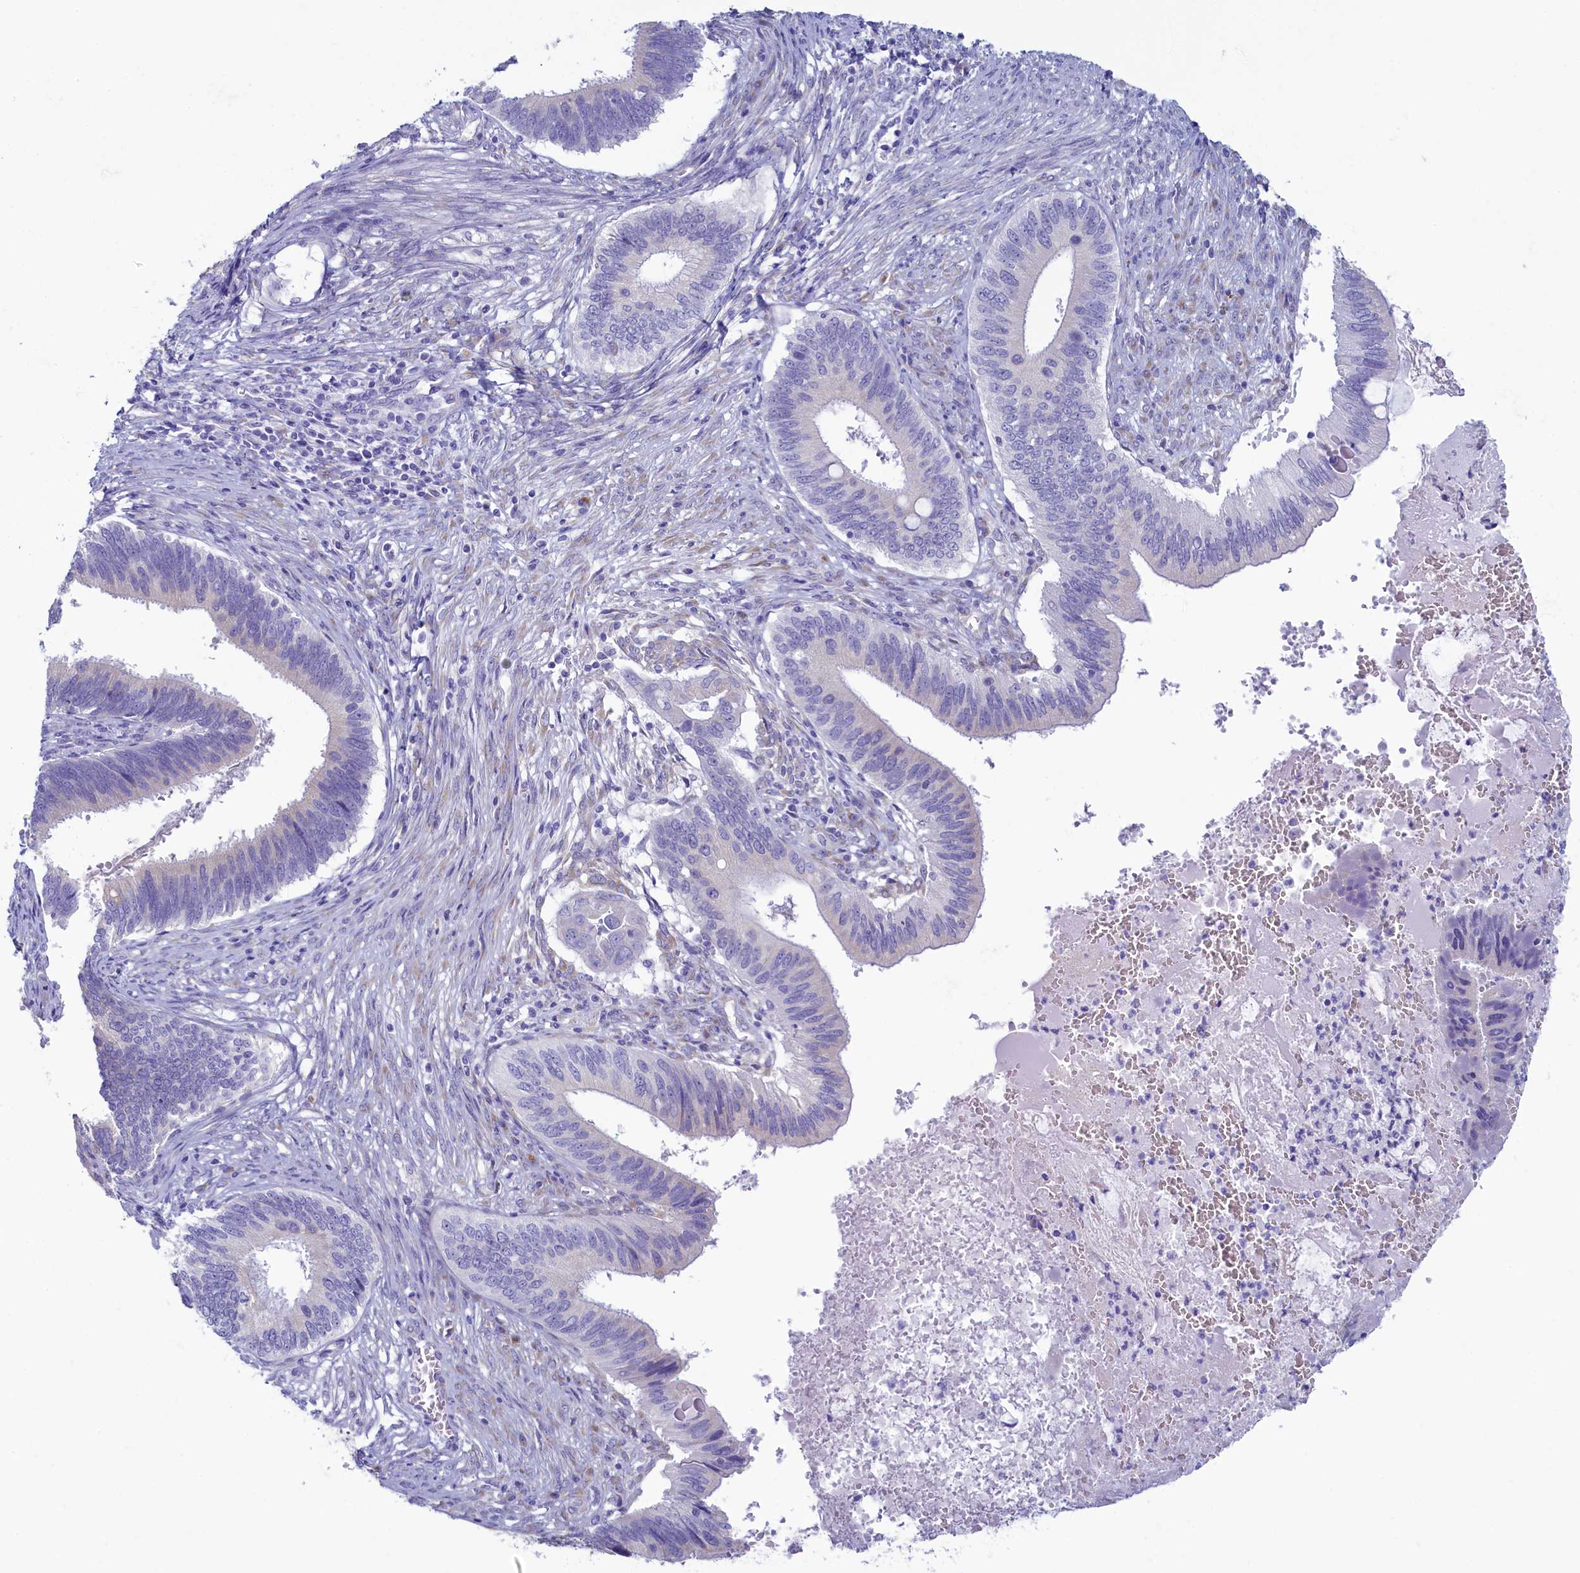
{"staining": {"intensity": "negative", "quantity": "none", "location": "none"}, "tissue": "cervical cancer", "cell_type": "Tumor cells", "image_type": "cancer", "snomed": [{"axis": "morphology", "description": "Adenocarcinoma, NOS"}, {"axis": "topography", "description": "Cervix"}], "caption": "There is no significant staining in tumor cells of adenocarcinoma (cervical).", "gene": "SKA3", "patient": {"sex": "female", "age": 42}}